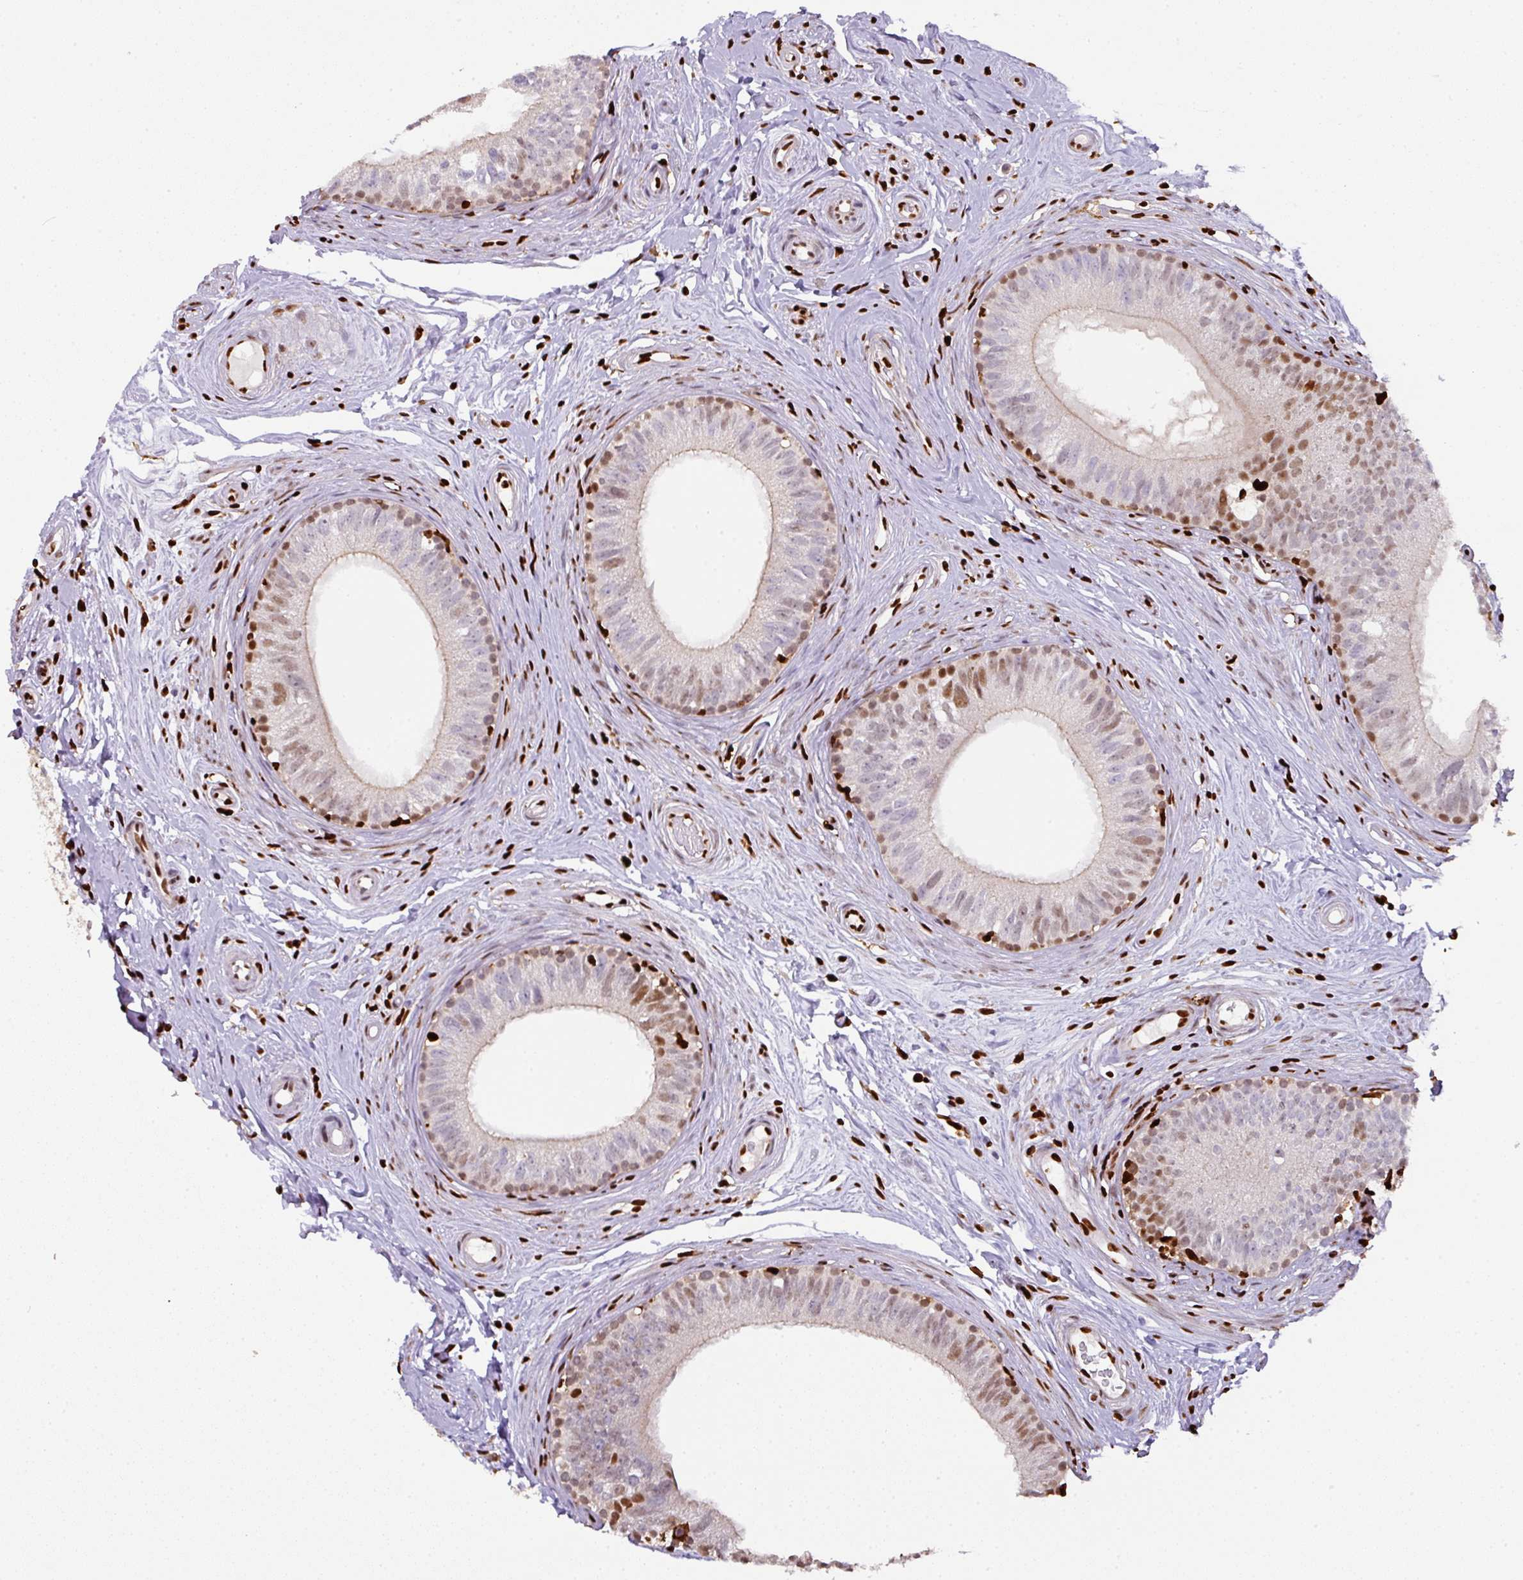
{"staining": {"intensity": "strong", "quantity": "<25%", "location": "nuclear"}, "tissue": "epididymis", "cell_type": "Glandular cells", "image_type": "normal", "snomed": [{"axis": "morphology", "description": "Normal tissue, NOS"}, {"axis": "morphology", "description": "Seminoma, NOS"}, {"axis": "topography", "description": "Testis"}, {"axis": "topography", "description": "Epididymis"}], "caption": "An image of human epididymis stained for a protein demonstrates strong nuclear brown staining in glandular cells.", "gene": "SAMHD1", "patient": {"sex": "male", "age": 45}}